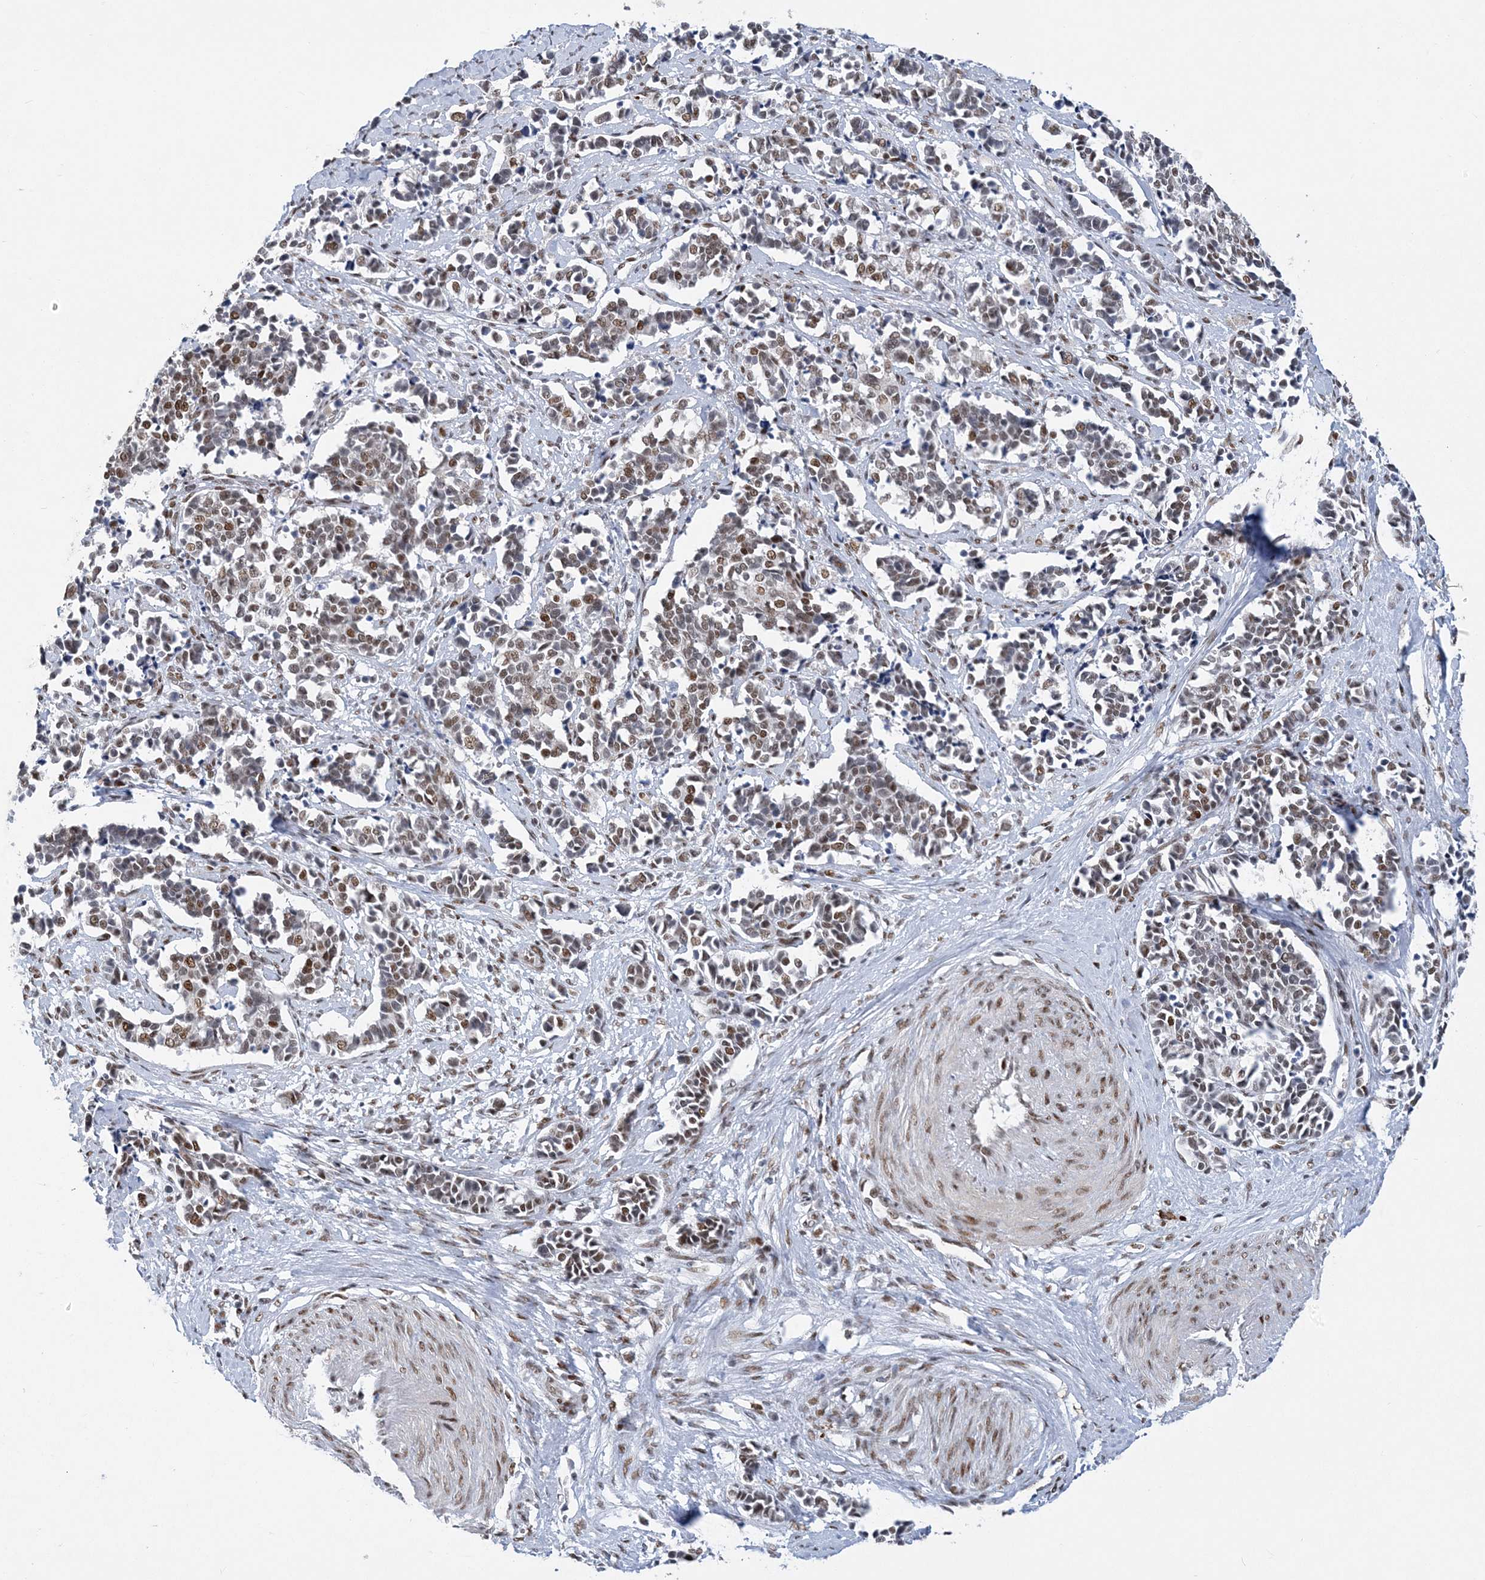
{"staining": {"intensity": "moderate", "quantity": "25%-75%", "location": "nuclear"}, "tissue": "cervical cancer", "cell_type": "Tumor cells", "image_type": "cancer", "snomed": [{"axis": "morphology", "description": "Normal tissue, NOS"}, {"axis": "morphology", "description": "Squamous cell carcinoma, NOS"}, {"axis": "topography", "description": "Cervix"}], "caption": "Protein staining by immunohistochemistry (IHC) exhibits moderate nuclear staining in about 25%-75% of tumor cells in cervical cancer.", "gene": "ZBTB7A", "patient": {"sex": "female", "age": 35}}